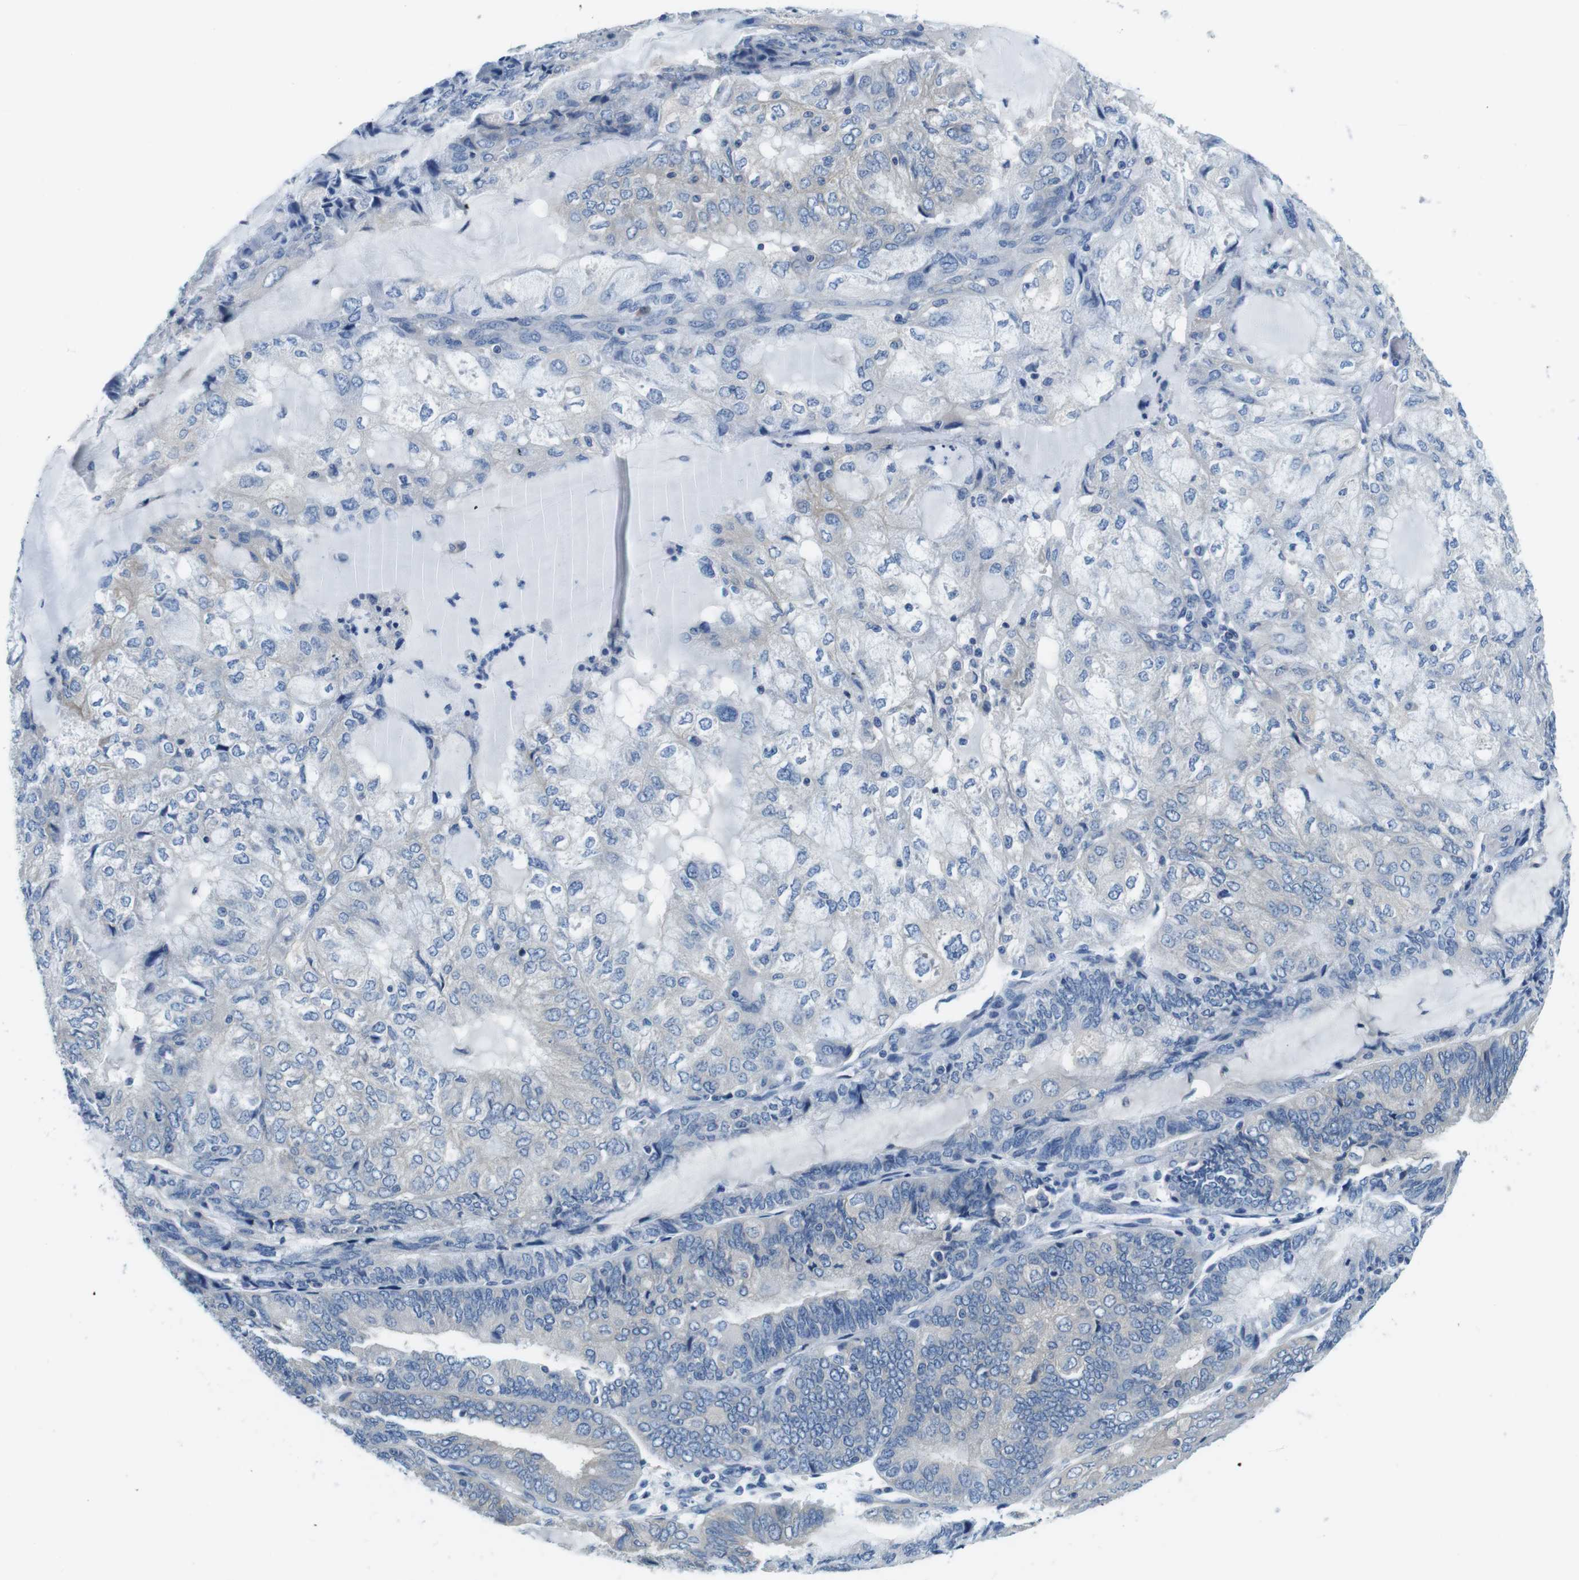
{"staining": {"intensity": "negative", "quantity": "none", "location": "none"}, "tissue": "endometrial cancer", "cell_type": "Tumor cells", "image_type": "cancer", "snomed": [{"axis": "morphology", "description": "Adenocarcinoma, NOS"}, {"axis": "topography", "description": "Endometrium"}], "caption": "High power microscopy micrograph of an immunohistochemistry image of endometrial cancer, revealing no significant expression in tumor cells.", "gene": "DENND4C", "patient": {"sex": "female", "age": 81}}